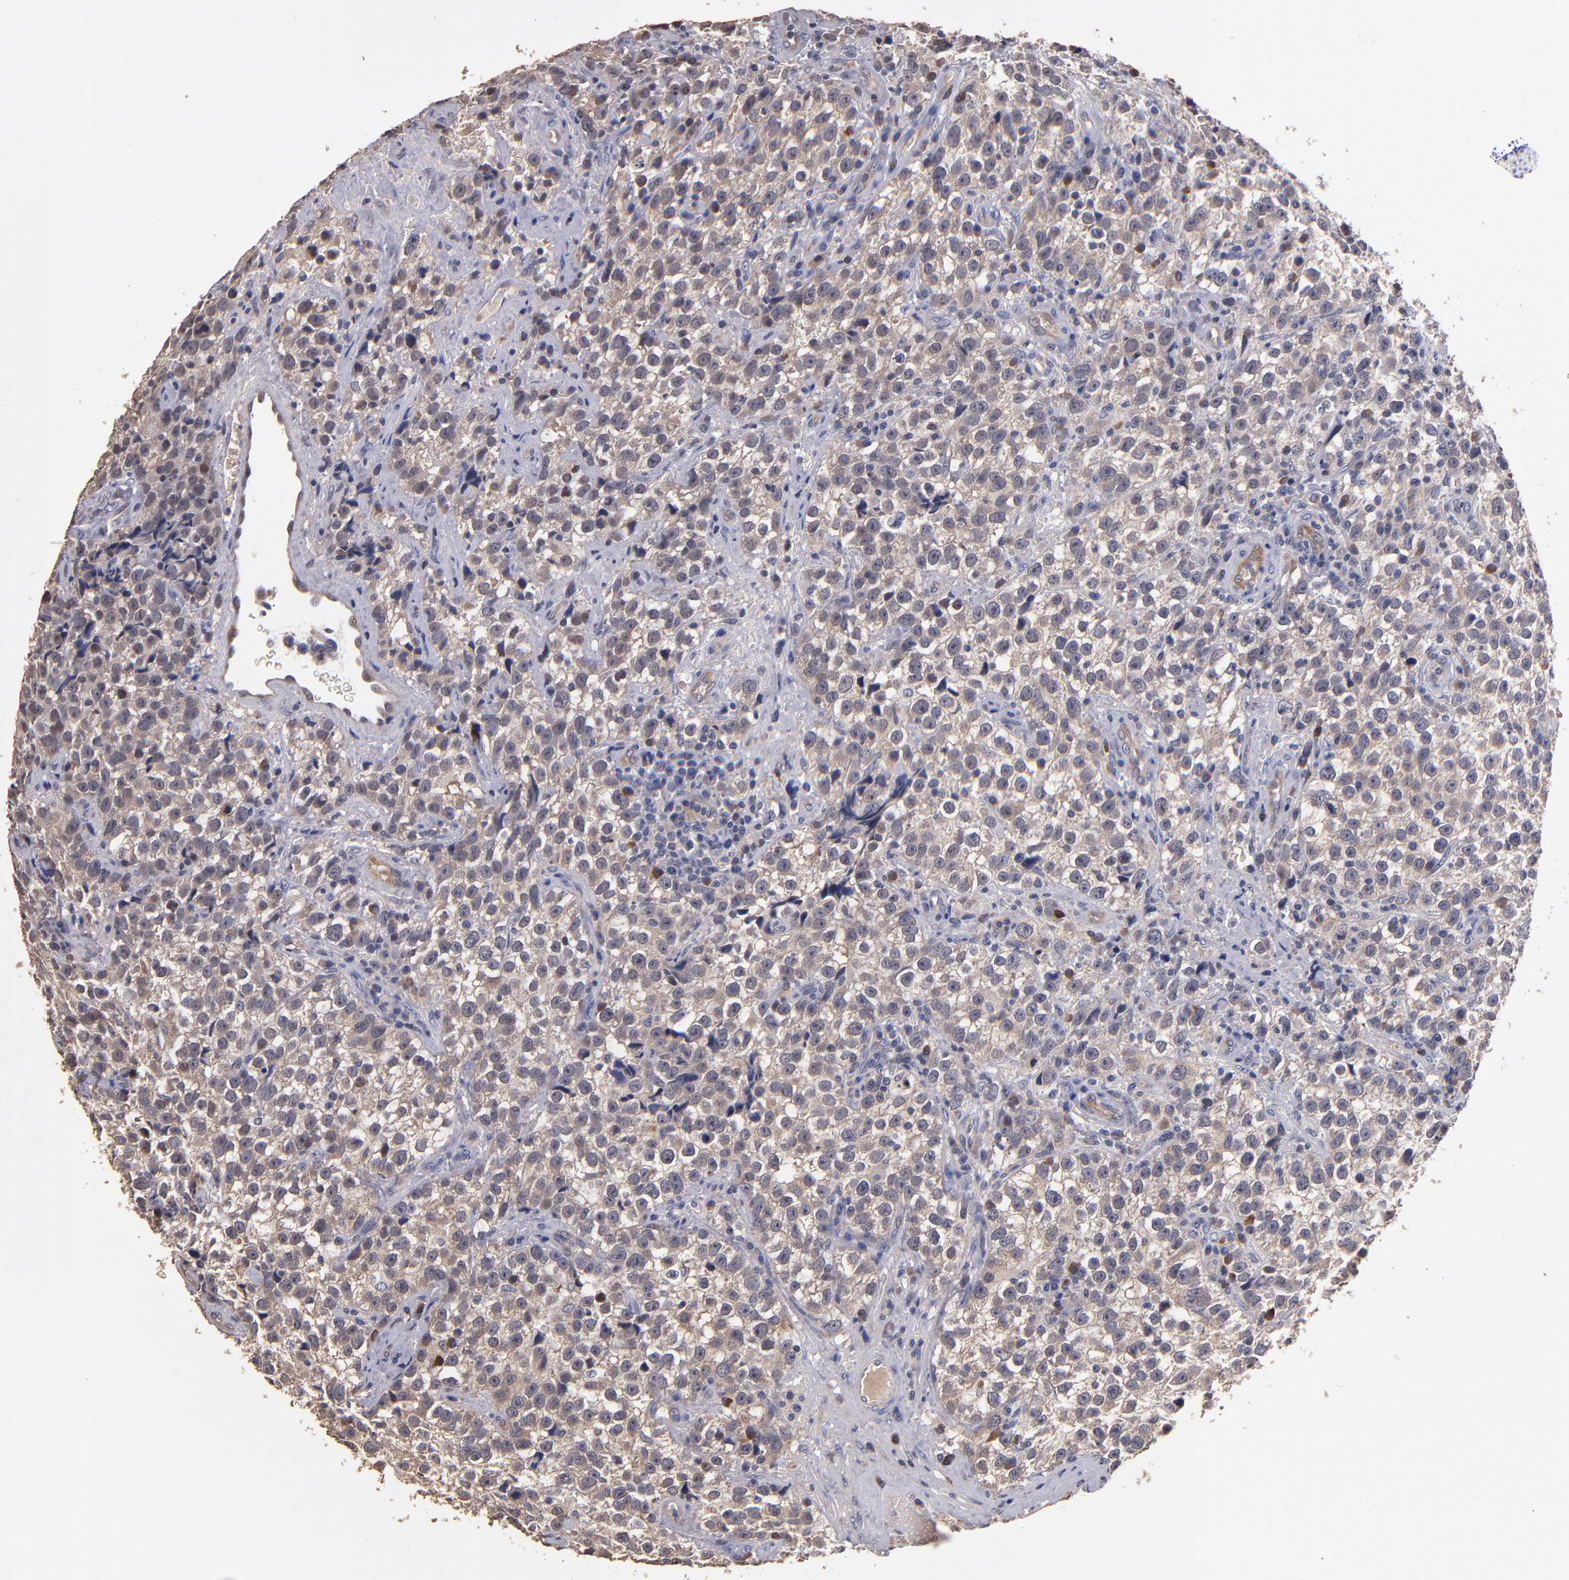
{"staining": {"intensity": "weak", "quantity": ">75%", "location": "cytoplasmic/membranous"}, "tissue": "testis cancer", "cell_type": "Tumor cells", "image_type": "cancer", "snomed": [{"axis": "morphology", "description": "Seminoma, NOS"}, {"axis": "topography", "description": "Testis"}], "caption": "Testis cancer (seminoma) stained with DAB immunohistochemistry displays low levels of weak cytoplasmic/membranous expression in about >75% of tumor cells. (DAB IHC with brightfield microscopy, high magnification).", "gene": "TTLL12", "patient": {"sex": "male", "age": 38}}